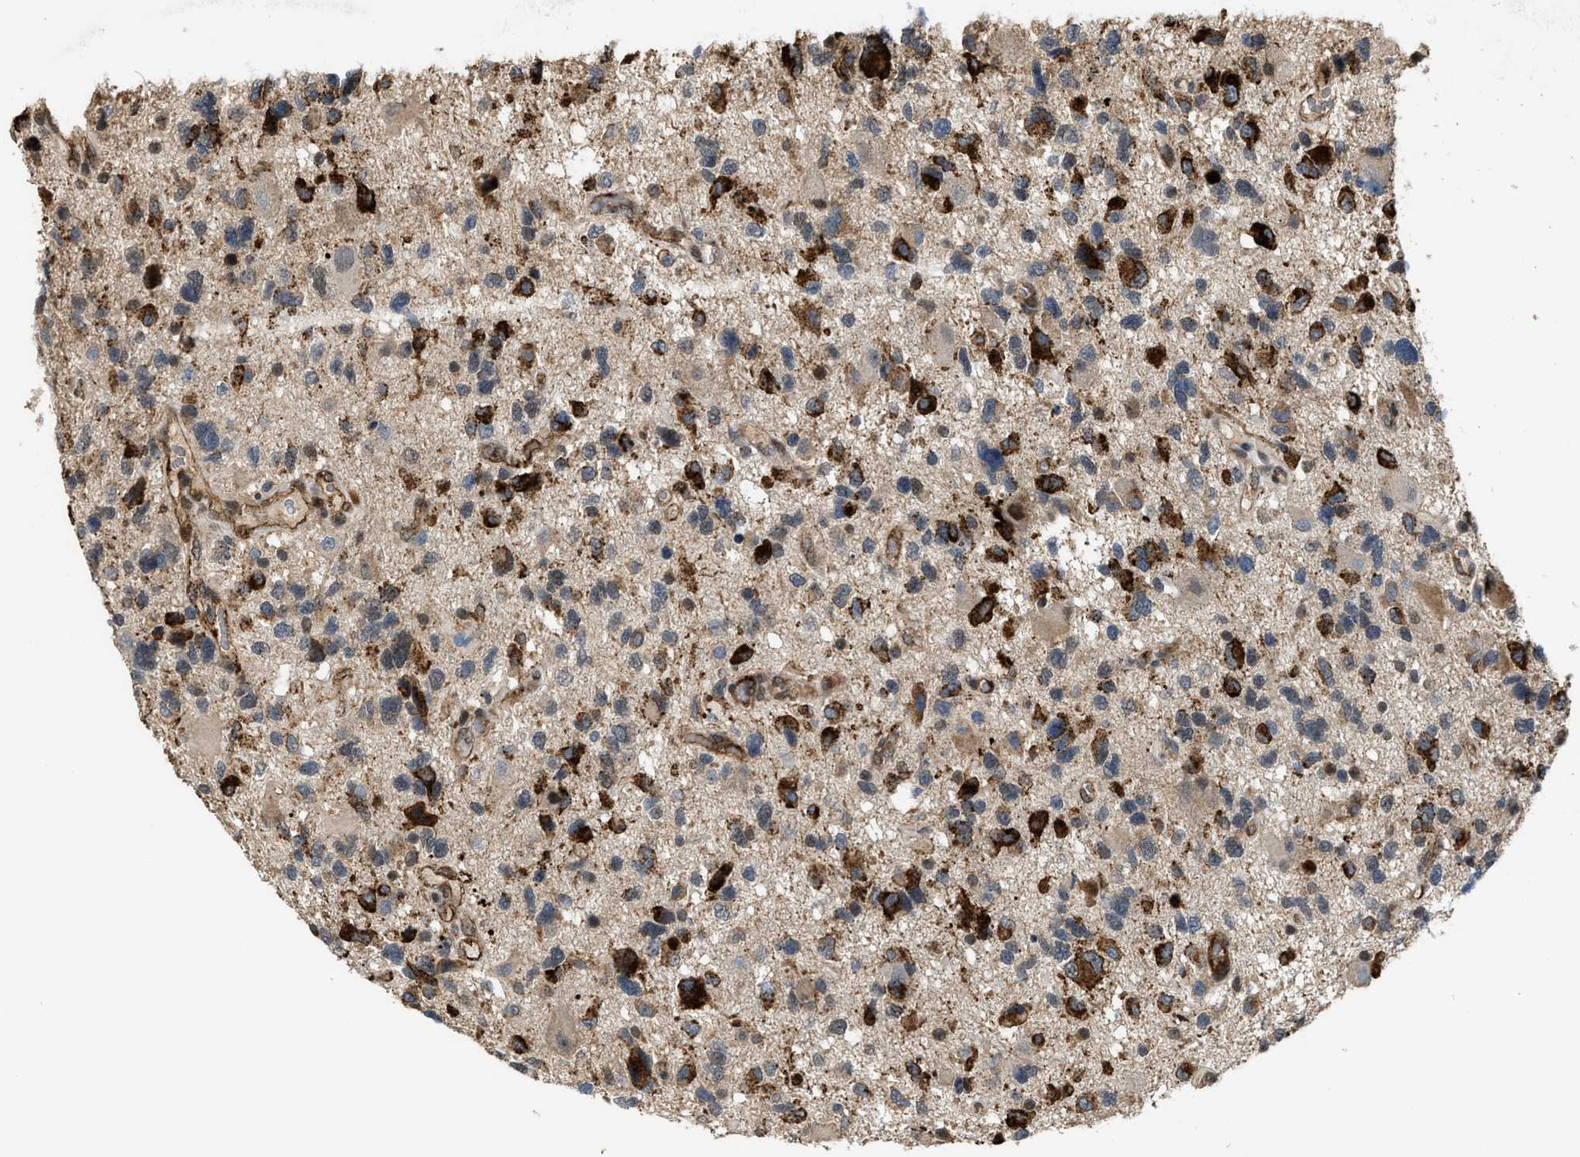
{"staining": {"intensity": "strong", "quantity": "25%-75%", "location": "cytoplasmic/membranous"}, "tissue": "glioma", "cell_type": "Tumor cells", "image_type": "cancer", "snomed": [{"axis": "morphology", "description": "Glioma, malignant, High grade"}, {"axis": "topography", "description": "Brain"}], "caption": "Glioma tissue shows strong cytoplasmic/membranous expression in approximately 25%-75% of tumor cells, visualized by immunohistochemistry.", "gene": "DPF2", "patient": {"sex": "male", "age": 33}}